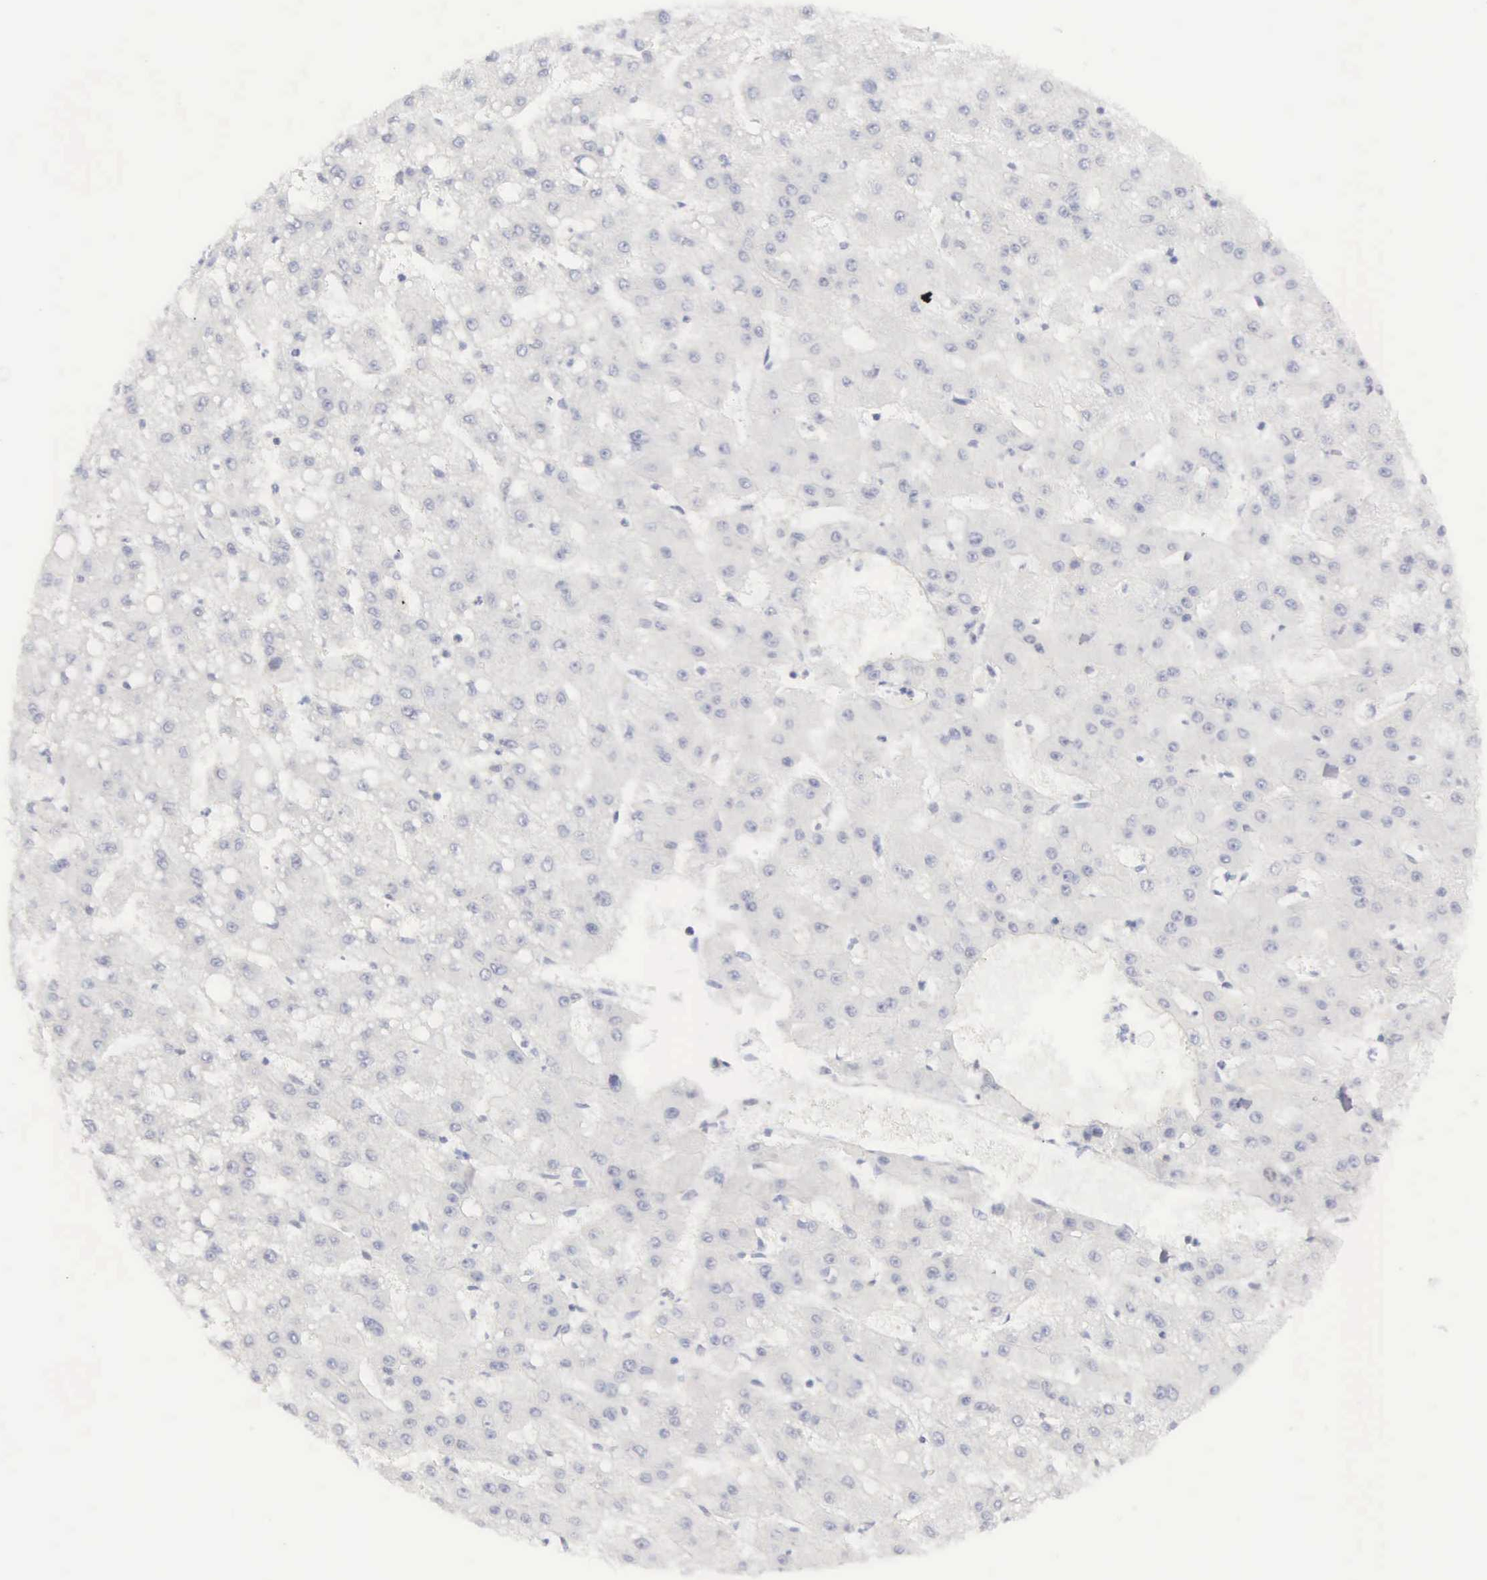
{"staining": {"intensity": "negative", "quantity": "none", "location": "none"}, "tissue": "liver cancer", "cell_type": "Tumor cells", "image_type": "cancer", "snomed": [{"axis": "morphology", "description": "Carcinoma, Hepatocellular, NOS"}, {"axis": "topography", "description": "Liver"}], "caption": "Tumor cells show no significant protein positivity in liver cancer (hepatocellular carcinoma).", "gene": "MNAT1", "patient": {"sex": "female", "age": 52}}